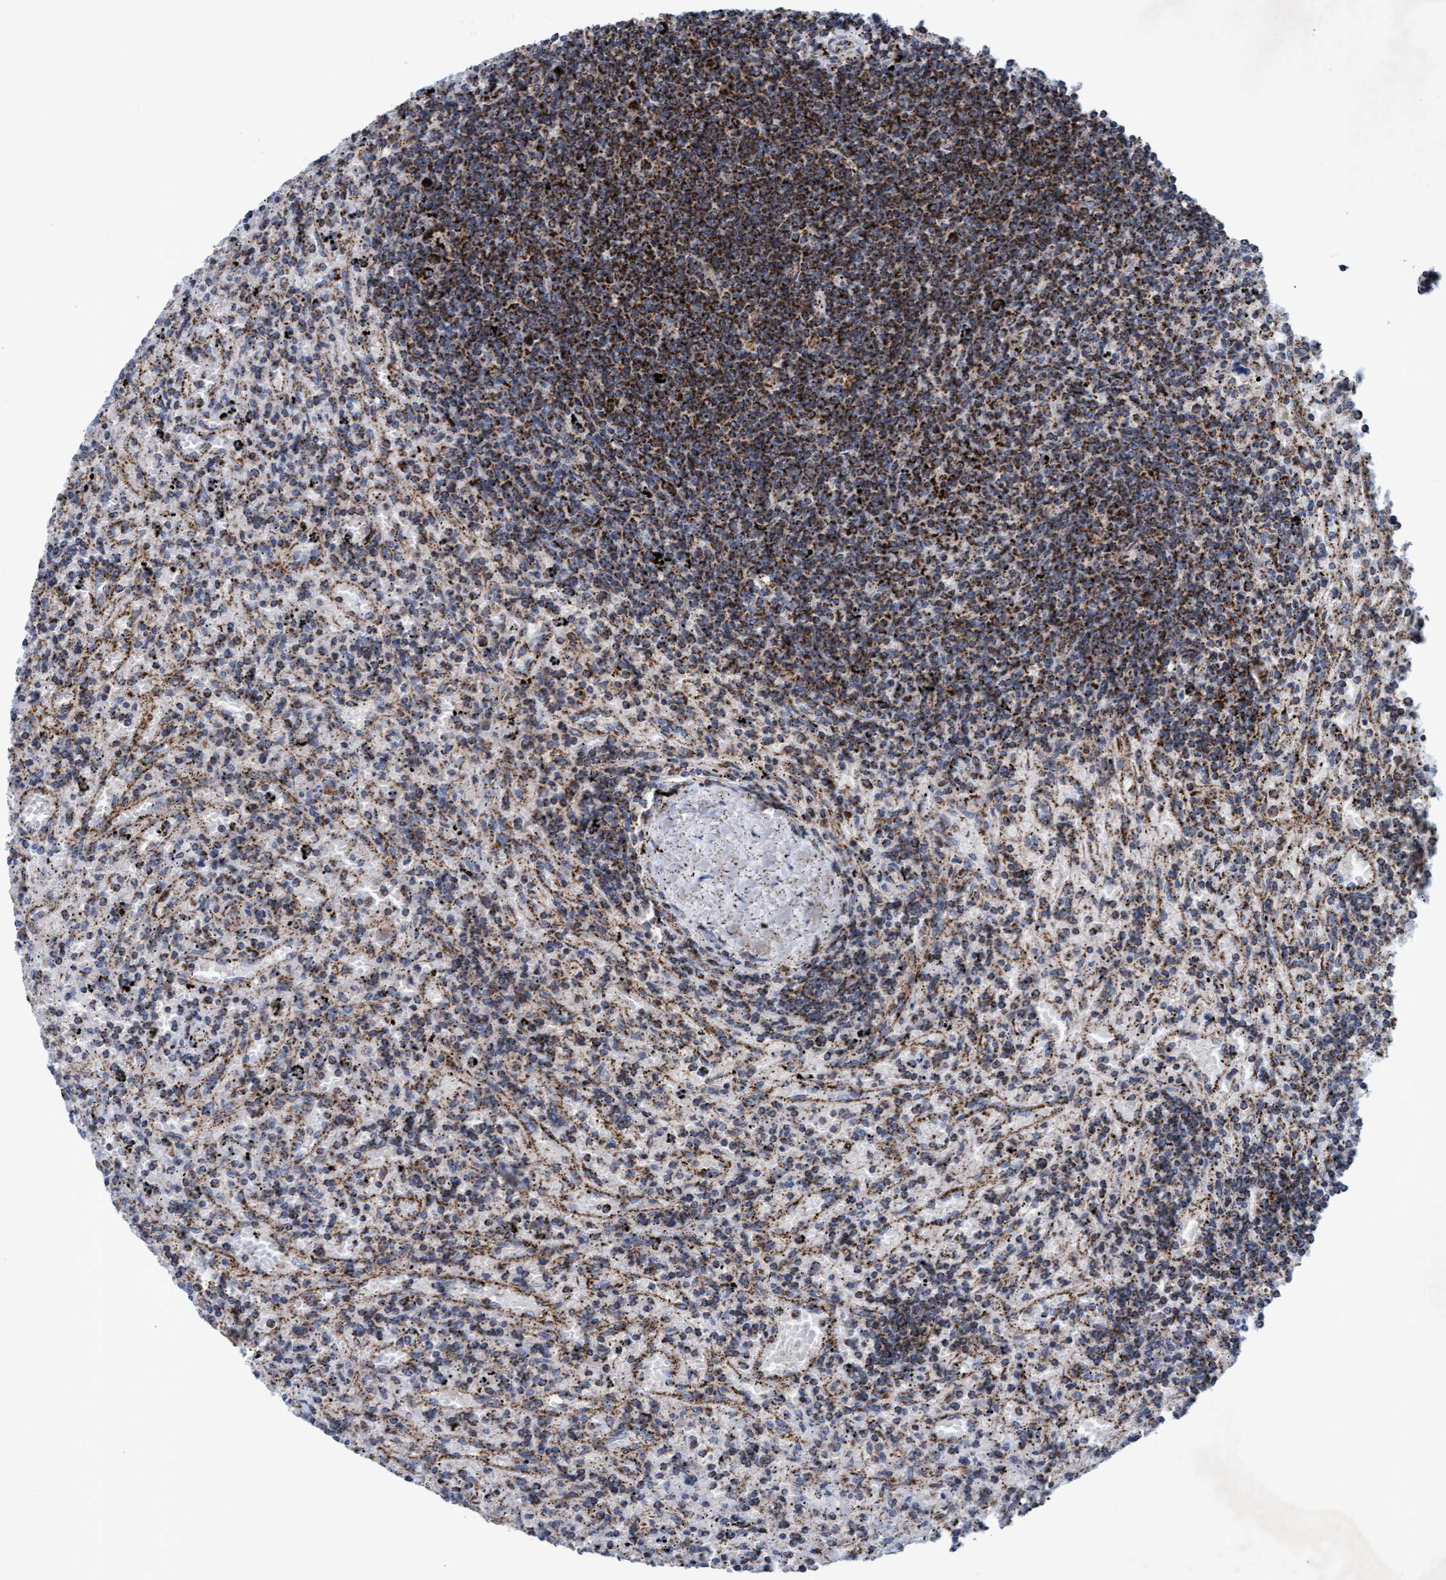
{"staining": {"intensity": "strong", "quantity": ">75%", "location": "cytoplasmic/membranous"}, "tissue": "lymphoma", "cell_type": "Tumor cells", "image_type": "cancer", "snomed": [{"axis": "morphology", "description": "Malignant lymphoma, non-Hodgkin's type, Low grade"}, {"axis": "topography", "description": "Spleen"}], "caption": "Protein expression analysis of human lymphoma reveals strong cytoplasmic/membranous staining in approximately >75% of tumor cells. (brown staining indicates protein expression, while blue staining denotes nuclei).", "gene": "MRPL38", "patient": {"sex": "male", "age": 76}}